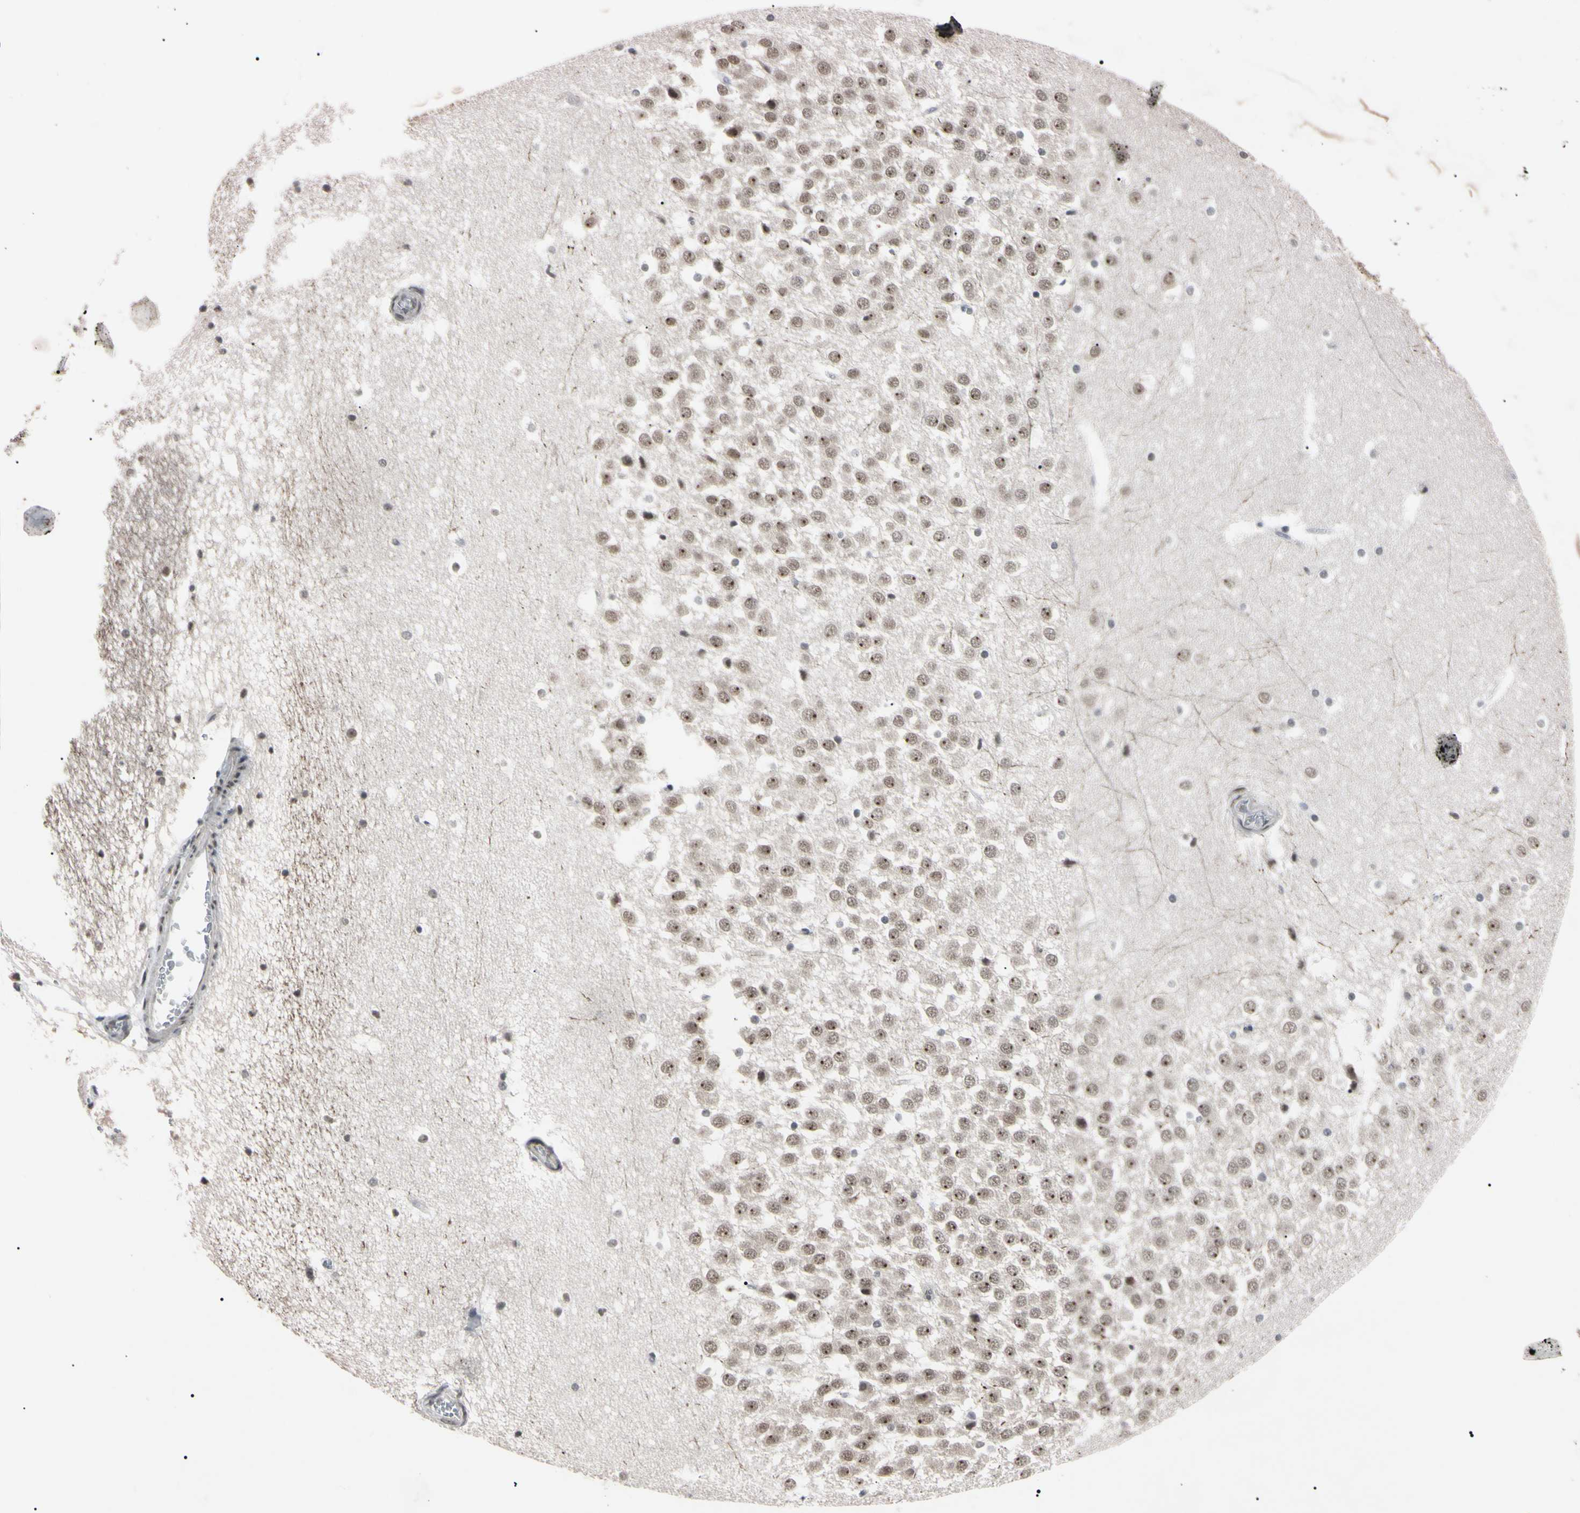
{"staining": {"intensity": "negative", "quantity": "none", "location": "none"}, "tissue": "hippocampus", "cell_type": "Glial cells", "image_type": "normal", "snomed": [{"axis": "morphology", "description": "Normal tissue, NOS"}, {"axis": "topography", "description": "Hippocampus"}], "caption": "Histopathology image shows no protein positivity in glial cells of benign hippocampus.", "gene": "YY1", "patient": {"sex": "male", "age": 45}}